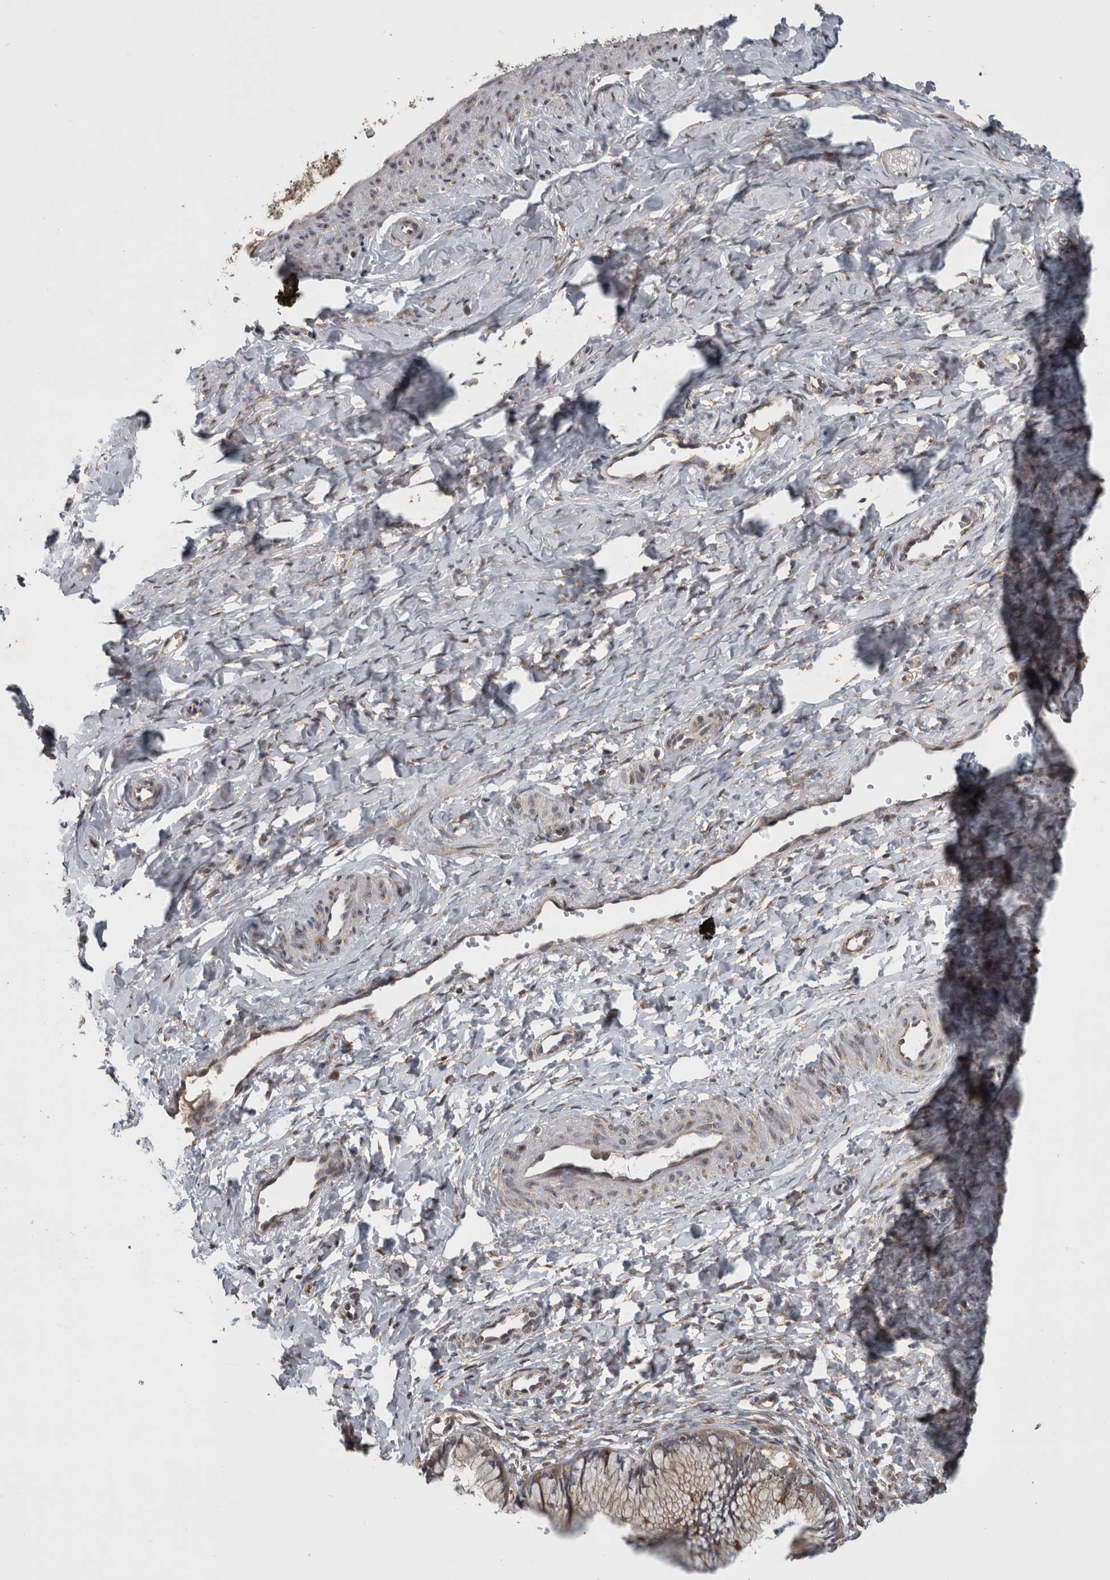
{"staining": {"intensity": "weak", "quantity": "<25%", "location": "cytoplasmic/membranous"}, "tissue": "cervix", "cell_type": "Glandular cells", "image_type": "normal", "snomed": [{"axis": "morphology", "description": "Normal tissue, NOS"}, {"axis": "topography", "description": "Cervix"}], "caption": "IHC image of normal cervix: human cervix stained with DAB (3,3'-diaminobenzidine) reveals no significant protein positivity in glandular cells.", "gene": "ATXN2", "patient": {"sex": "female", "age": 27}}